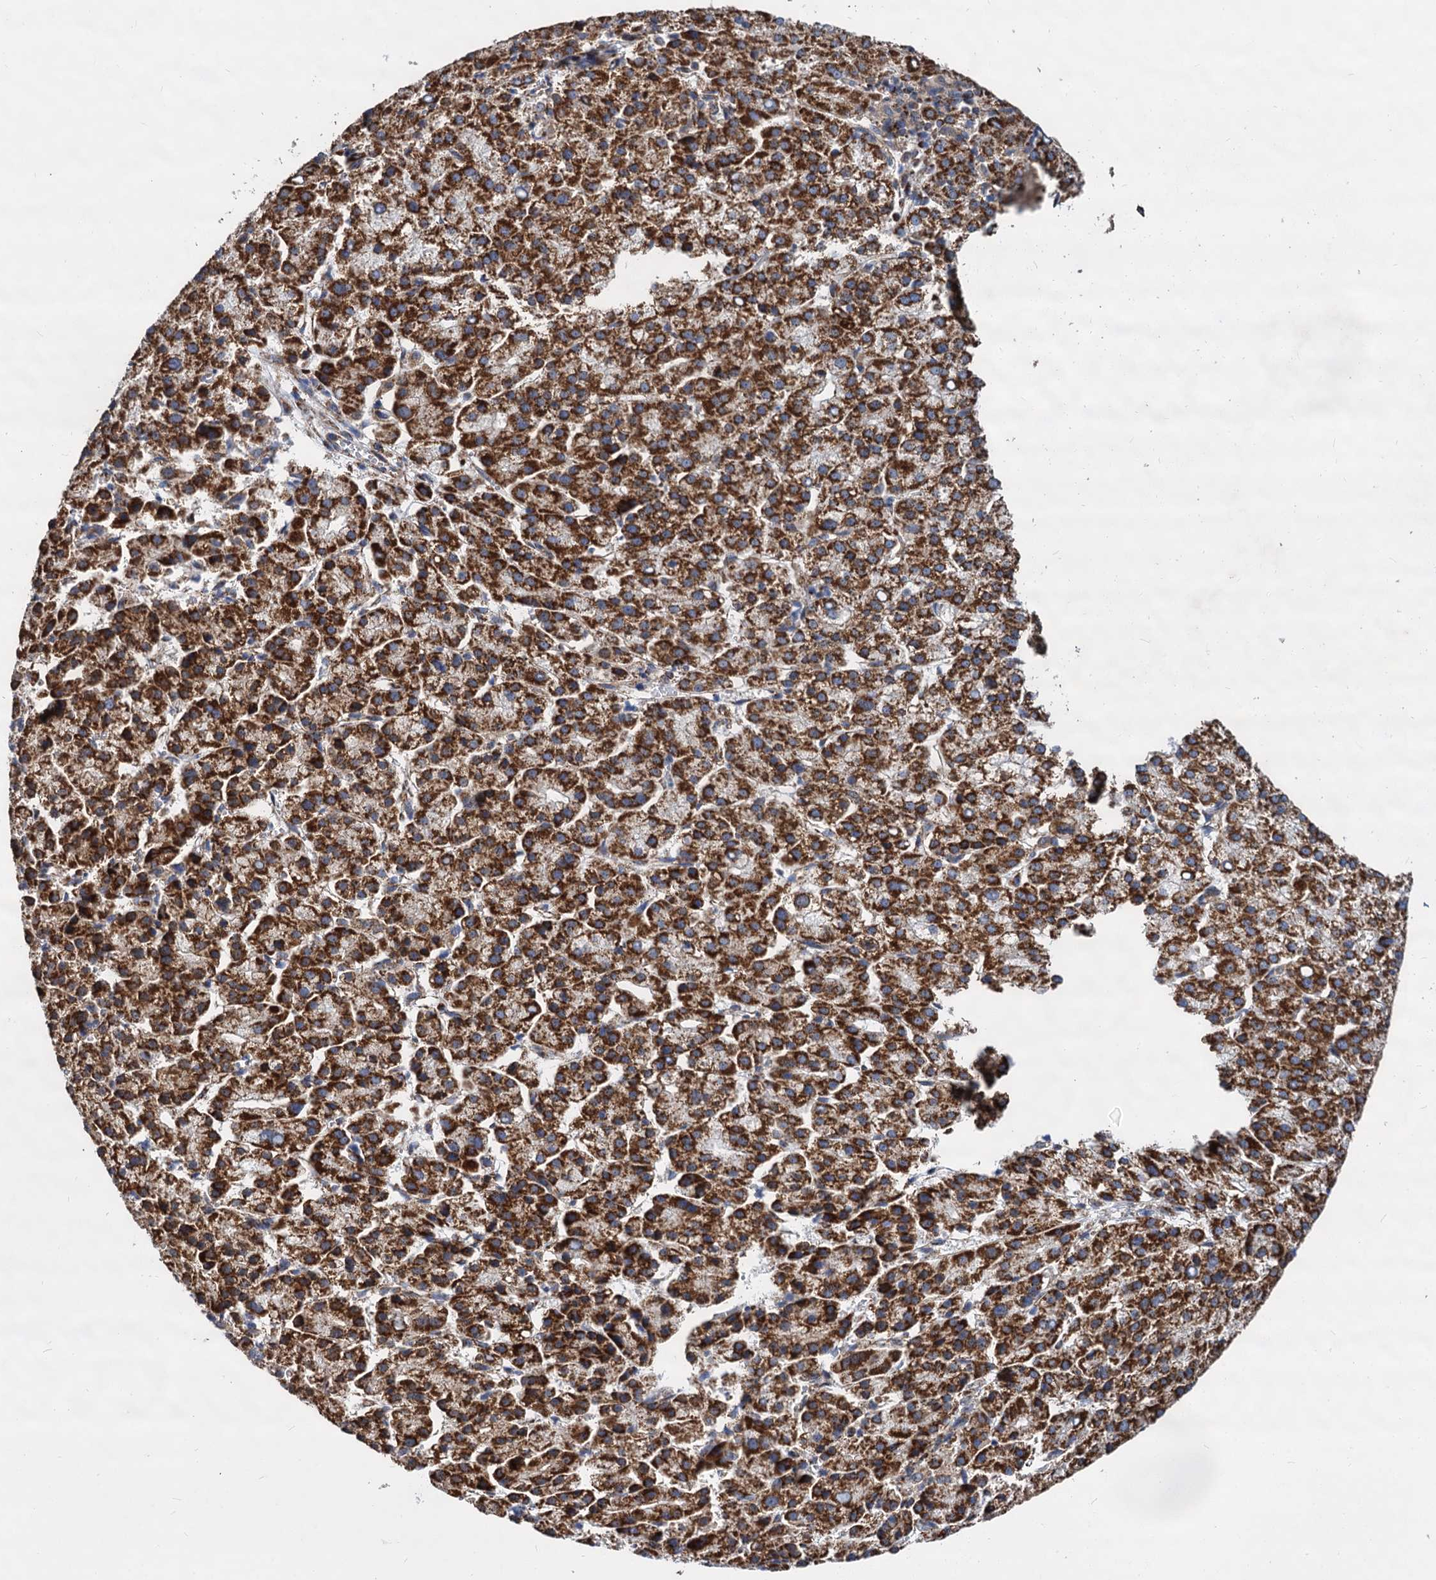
{"staining": {"intensity": "strong", "quantity": ">75%", "location": "cytoplasmic/membranous"}, "tissue": "liver cancer", "cell_type": "Tumor cells", "image_type": "cancer", "snomed": [{"axis": "morphology", "description": "Carcinoma, Hepatocellular, NOS"}, {"axis": "topography", "description": "Liver"}], "caption": "Immunohistochemistry (IHC) micrograph of neoplastic tissue: liver cancer (hepatocellular carcinoma) stained using immunohistochemistry displays high levels of strong protein expression localized specifically in the cytoplasmic/membranous of tumor cells, appearing as a cytoplasmic/membranous brown color.", "gene": "TIMM10", "patient": {"sex": "female", "age": 58}}